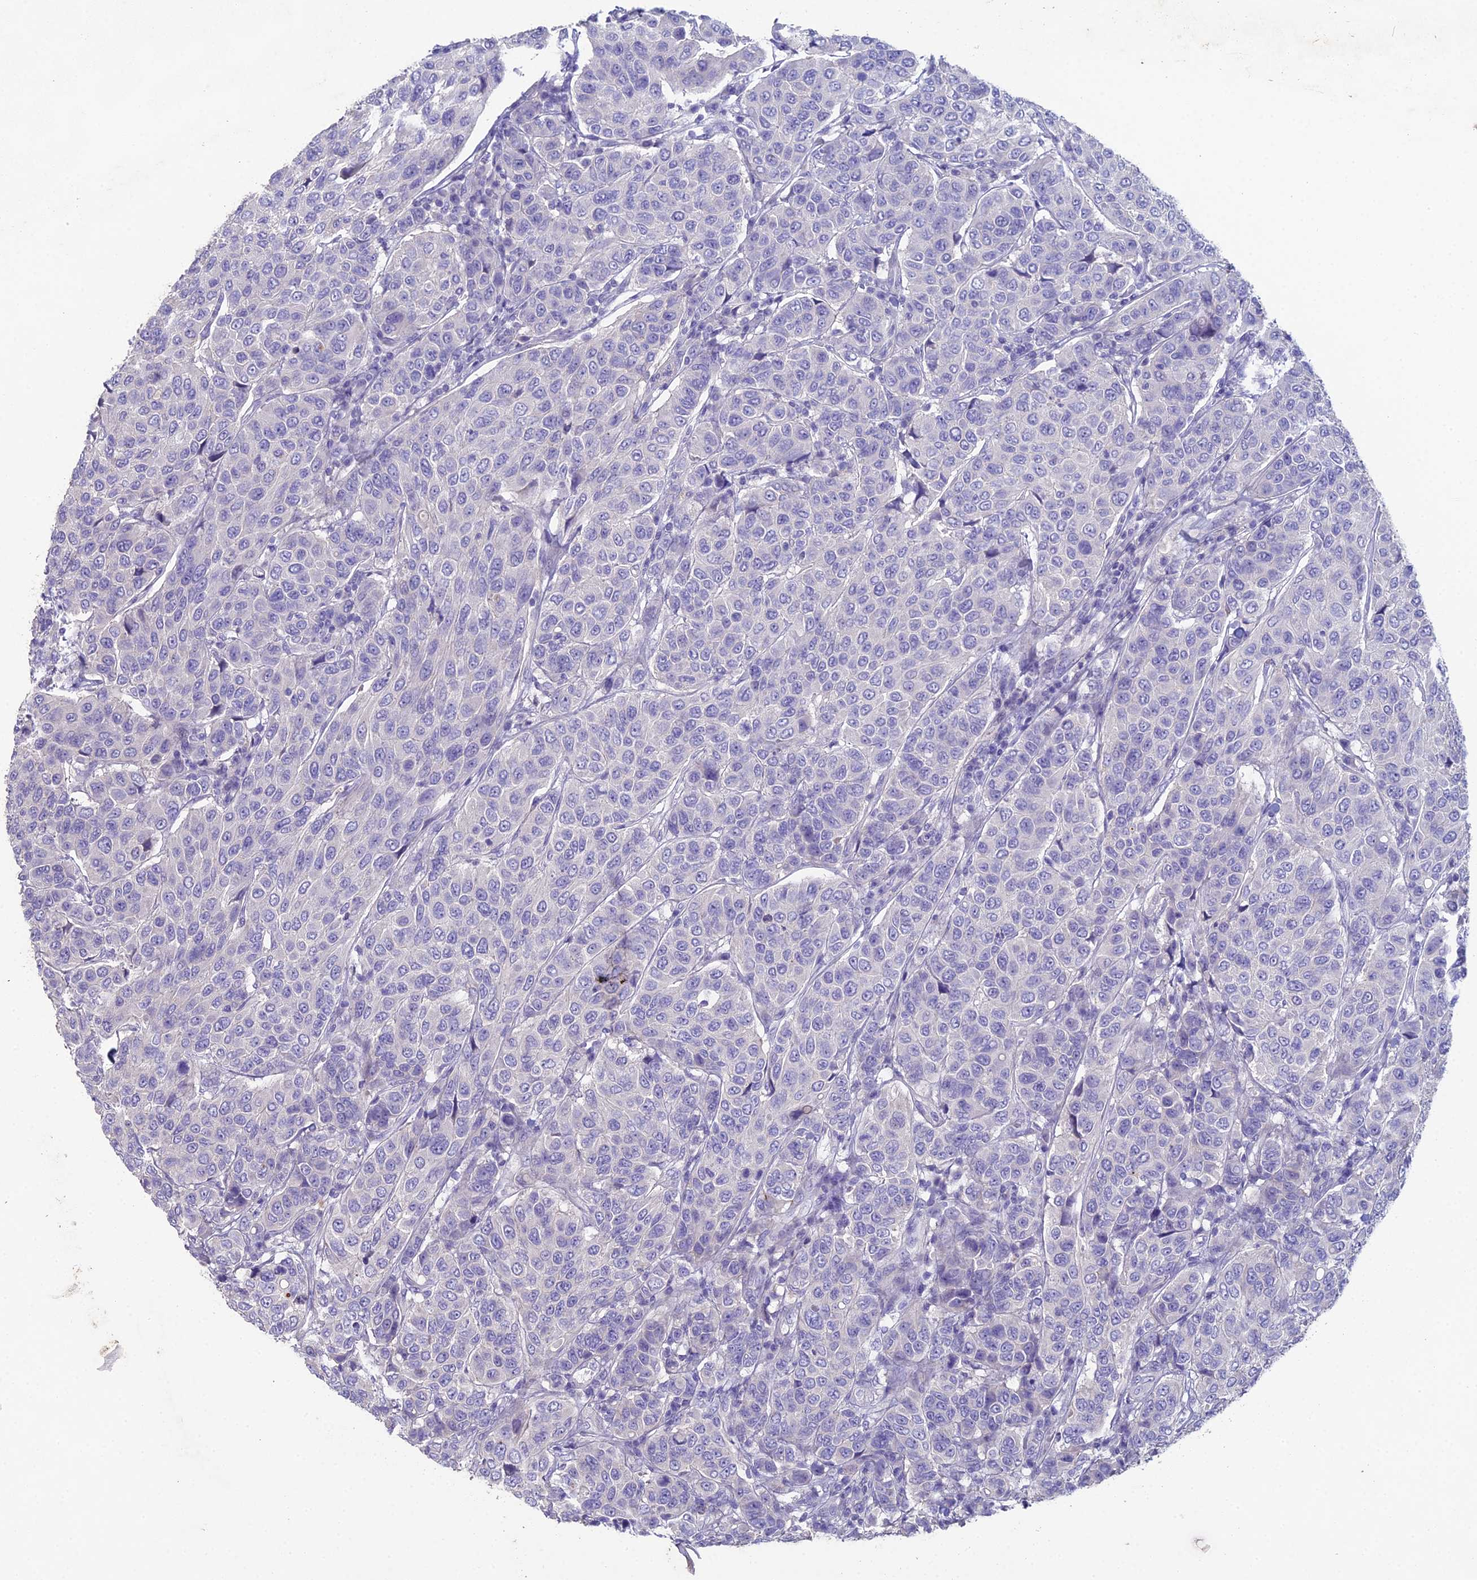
{"staining": {"intensity": "negative", "quantity": "none", "location": "none"}, "tissue": "breast cancer", "cell_type": "Tumor cells", "image_type": "cancer", "snomed": [{"axis": "morphology", "description": "Duct carcinoma"}, {"axis": "topography", "description": "Breast"}], "caption": "This image is of breast cancer stained with IHC to label a protein in brown with the nuclei are counter-stained blue. There is no expression in tumor cells.", "gene": "NCAM1", "patient": {"sex": "female", "age": 55}}